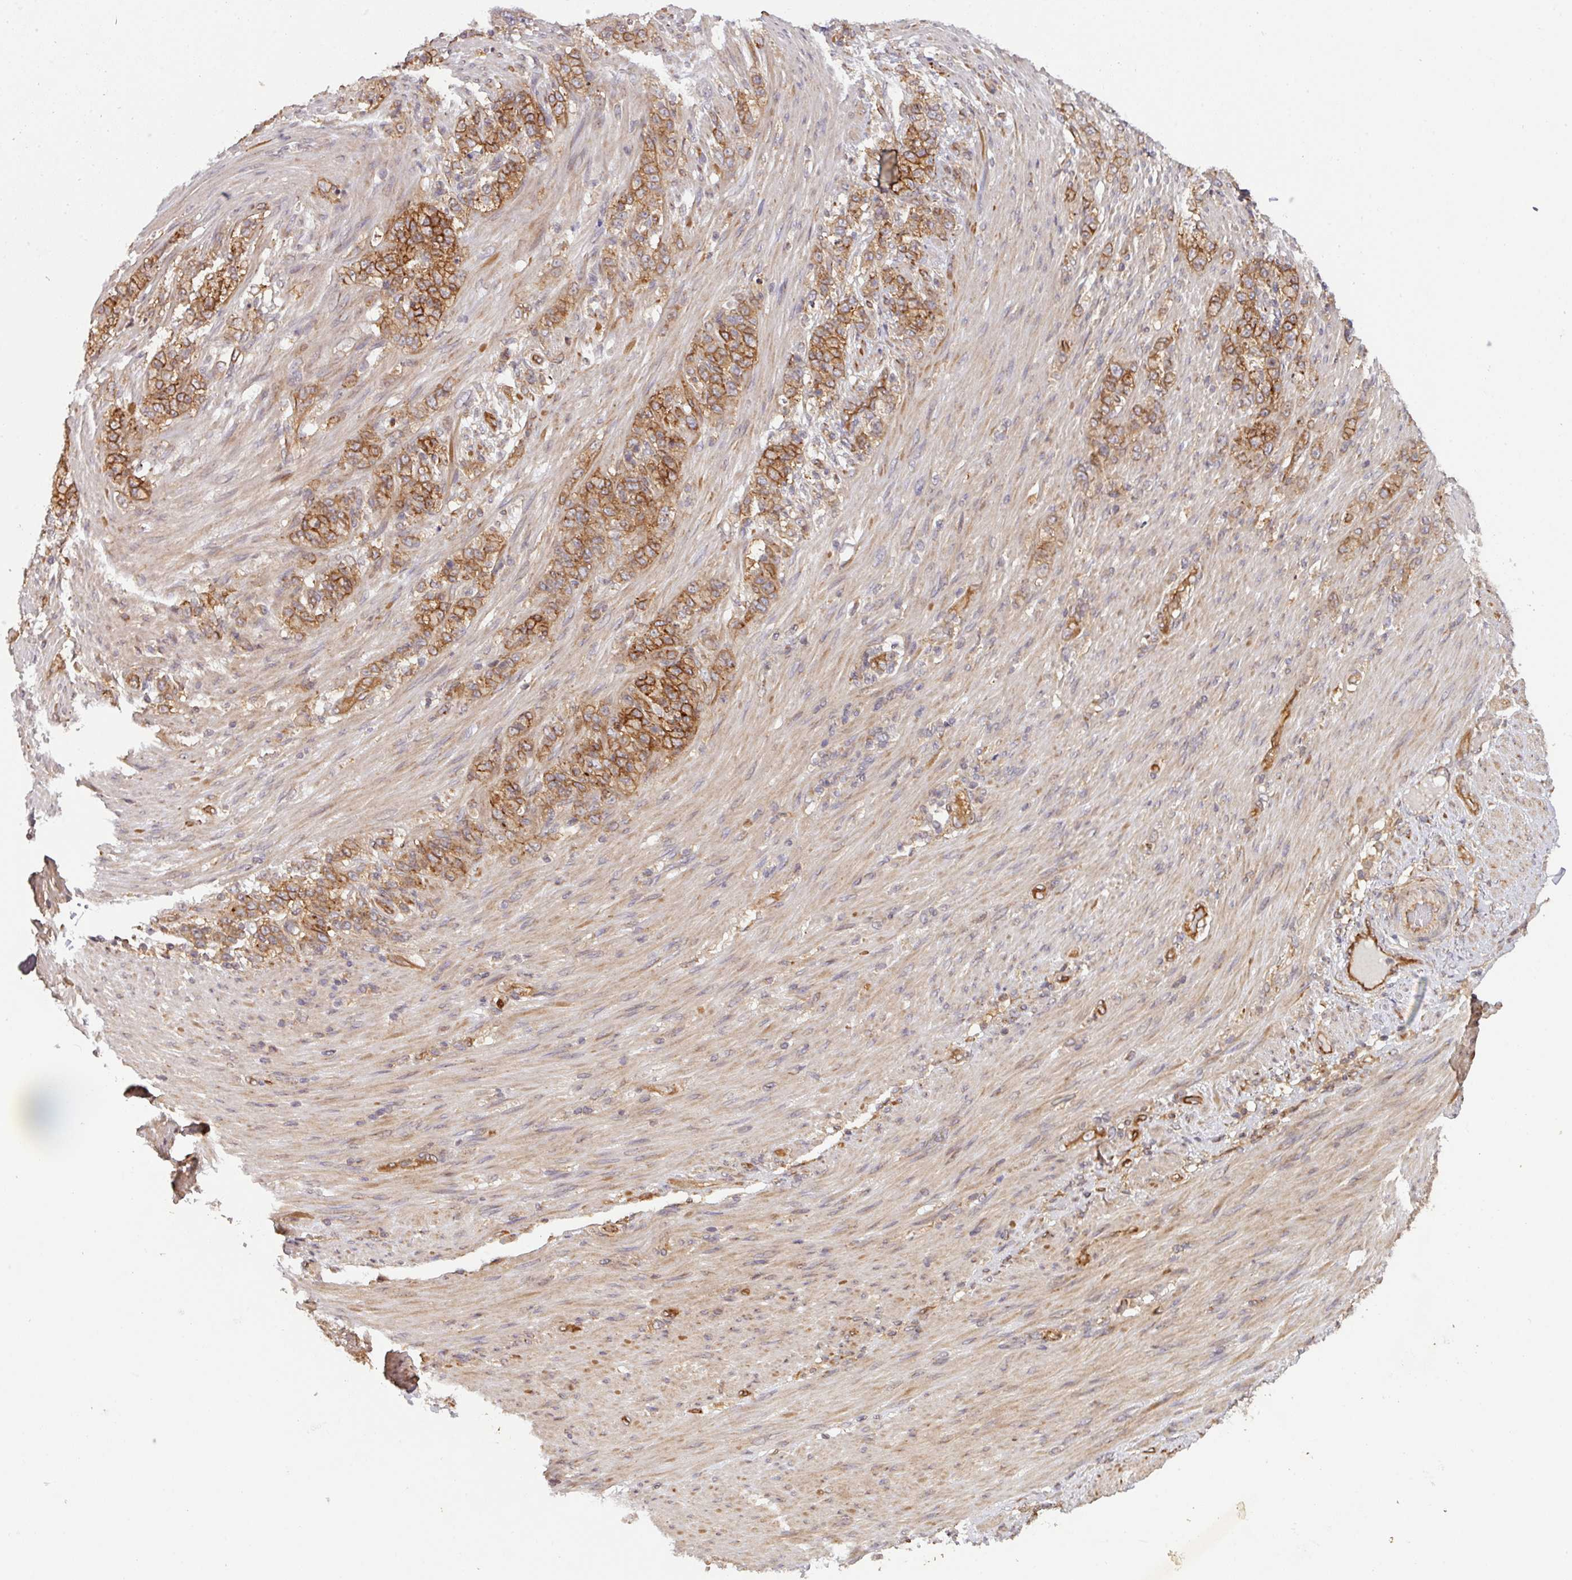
{"staining": {"intensity": "moderate", "quantity": ">75%", "location": "cytoplasmic/membranous"}, "tissue": "stomach cancer", "cell_type": "Tumor cells", "image_type": "cancer", "snomed": [{"axis": "morphology", "description": "Adenocarcinoma, NOS"}, {"axis": "topography", "description": "Stomach"}], "caption": "High-power microscopy captured an immunohistochemistry histopathology image of adenocarcinoma (stomach), revealing moderate cytoplasmic/membranous expression in approximately >75% of tumor cells. (Stains: DAB (3,3'-diaminobenzidine) in brown, nuclei in blue, Microscopy: brightfield microscopy at high magnification).", "gene": "CYFIP2", "patient": {"sex": "female", "age": 79}}